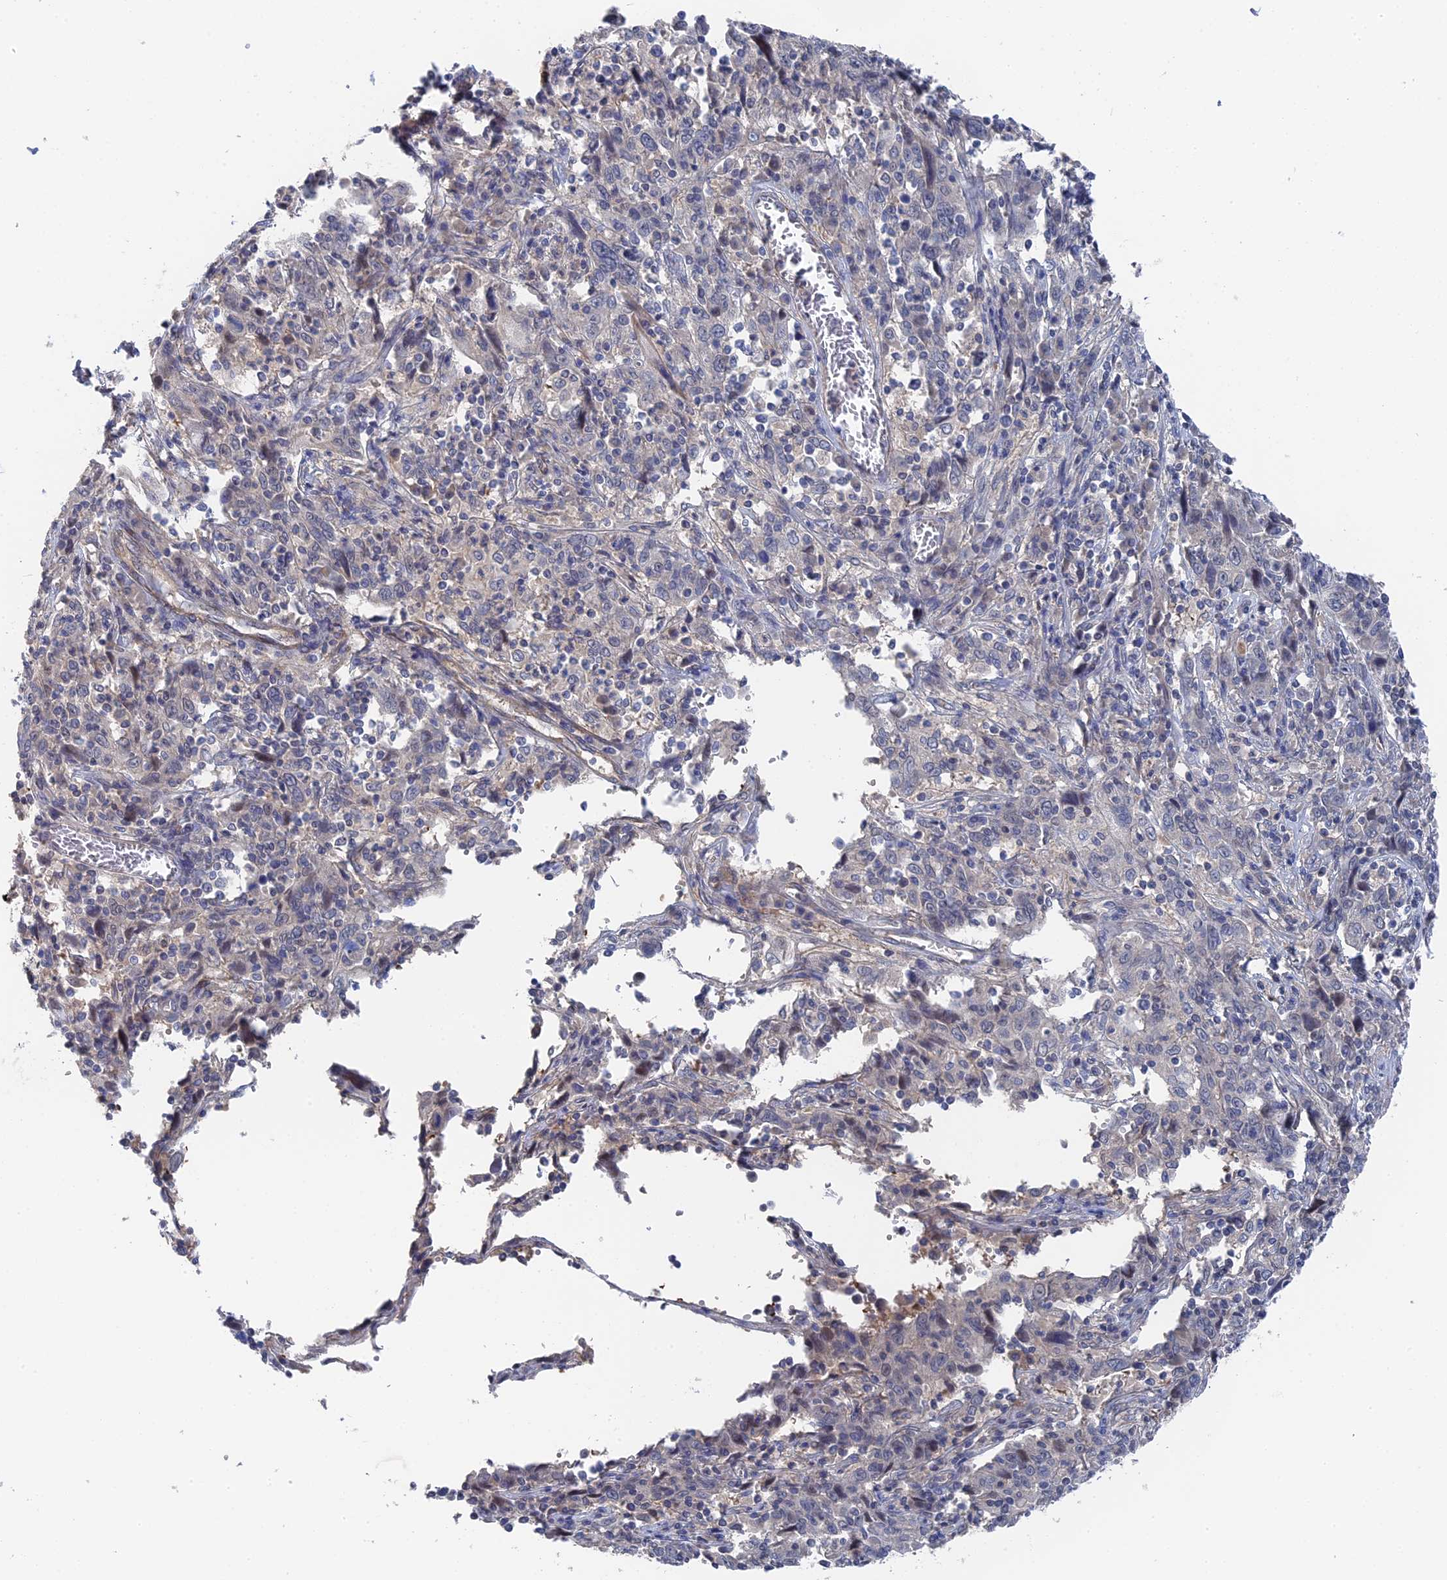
{"staining": {"intensity": "negative", "quantity": "none", "location": "none"}, "tissue": "cervical cancer", "cell_type": "Tumor cells", "image_type": "cancer", "snomed": [{"axis": "morphology", "description": "Squamous cell carcinoma, NOS"}, {"axis": "topography", "description": "Cervix"}], "caption": "The image exhibits no staining of tumor cells in cervical cancer (squamous cell carcinoma).", "gene": "MTHFSD", "patient": {"sex": "female", "age": 46}}